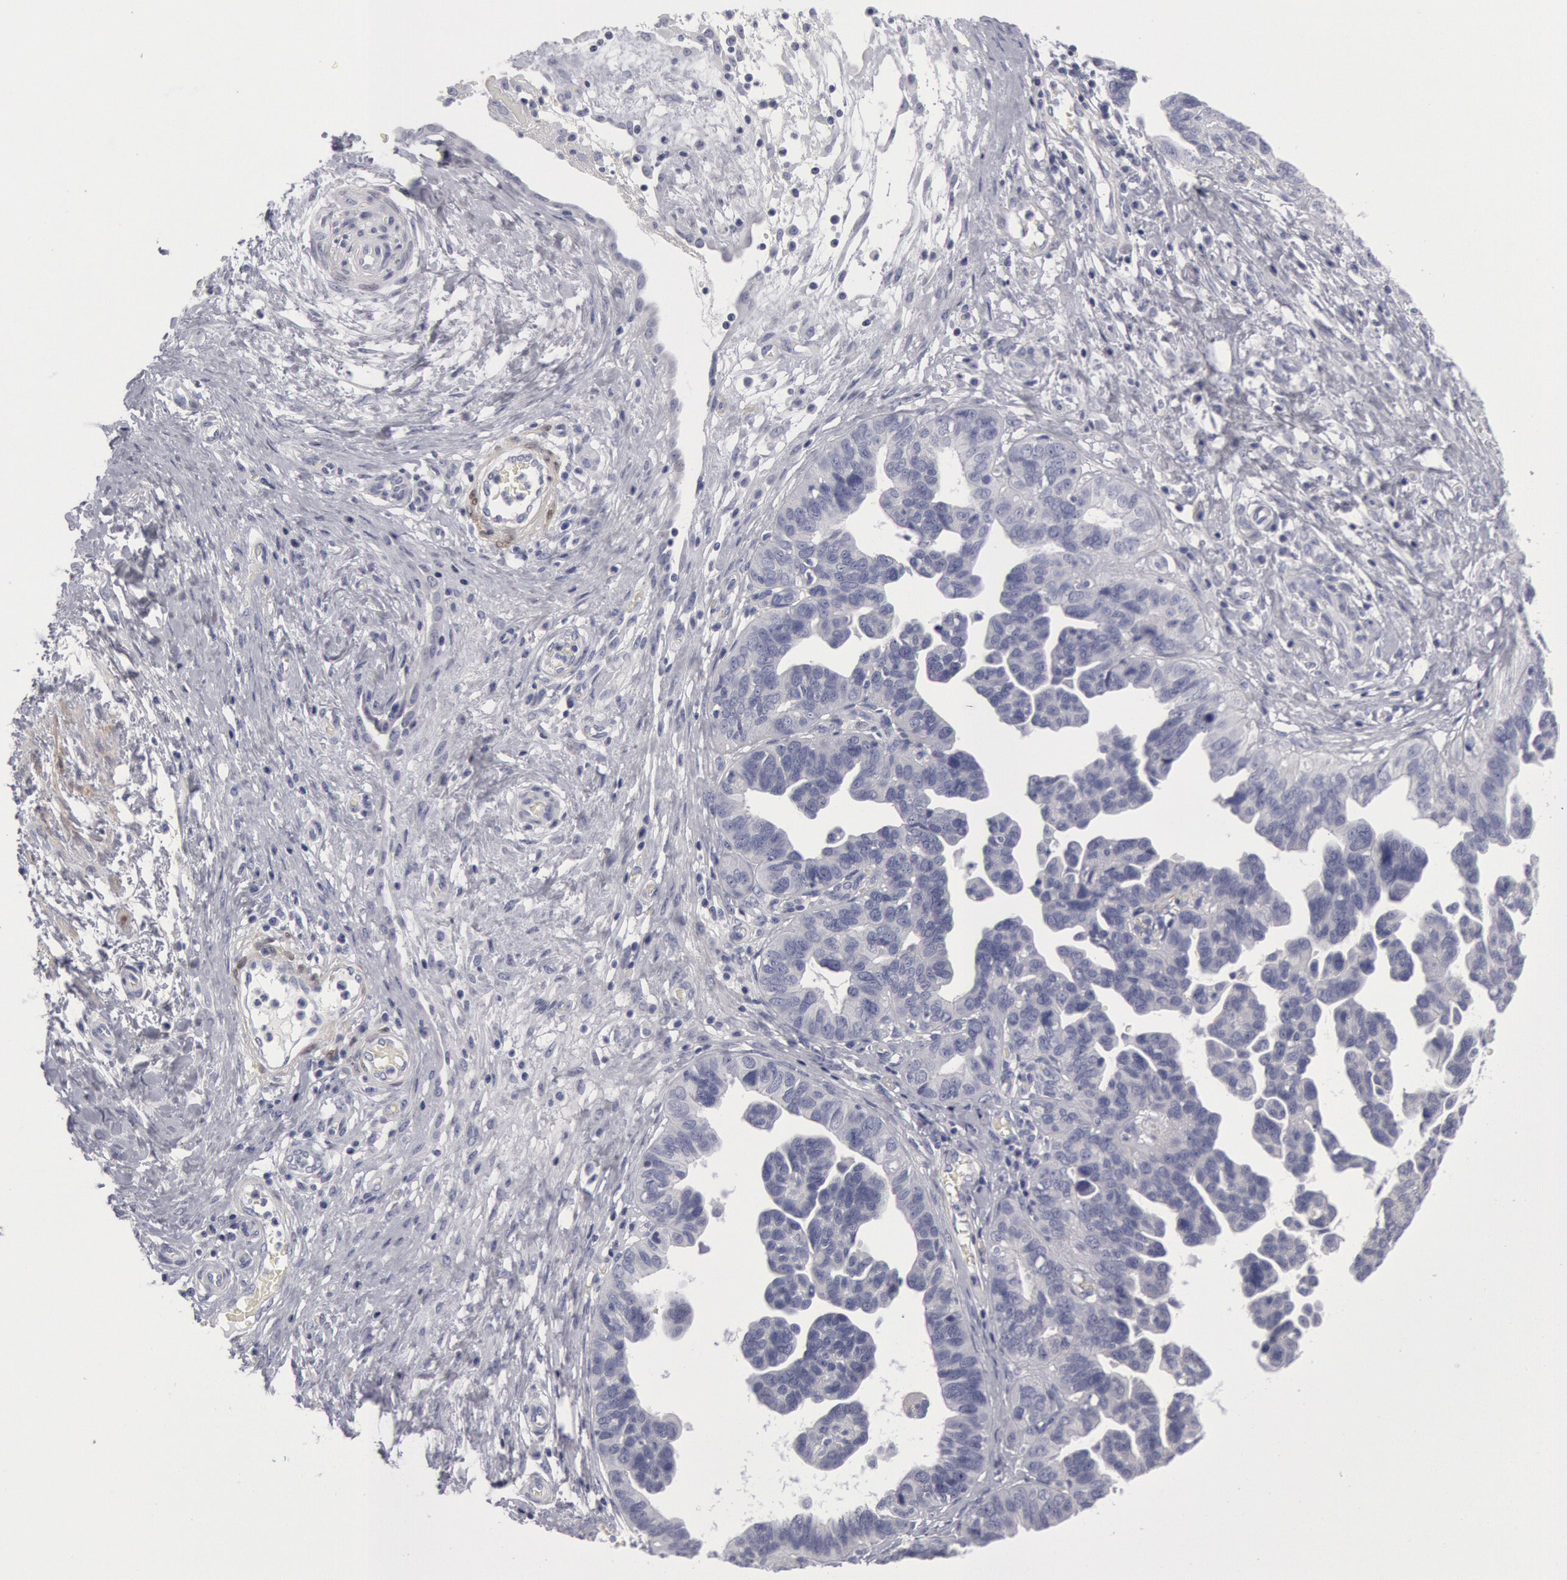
{"staining": {"intensity": "negative", "quantity": "none", "location": "none"}, "tissue": "ovarian cancer", "cell_type": "Tumor cells", "image_type": "cancer", "snomed": [{"axis": "morphology", "description": "Cystadenocarcinoma, serous, NOS"}, {"axis": "topography", "description": "Ovary"}], "caption": "The image exhibits no significant expression in tumor cells of ovarian serous cystadenocarcinoma.", "gene": "FHL1", "patient": {"sex": "female", "age": 64}}